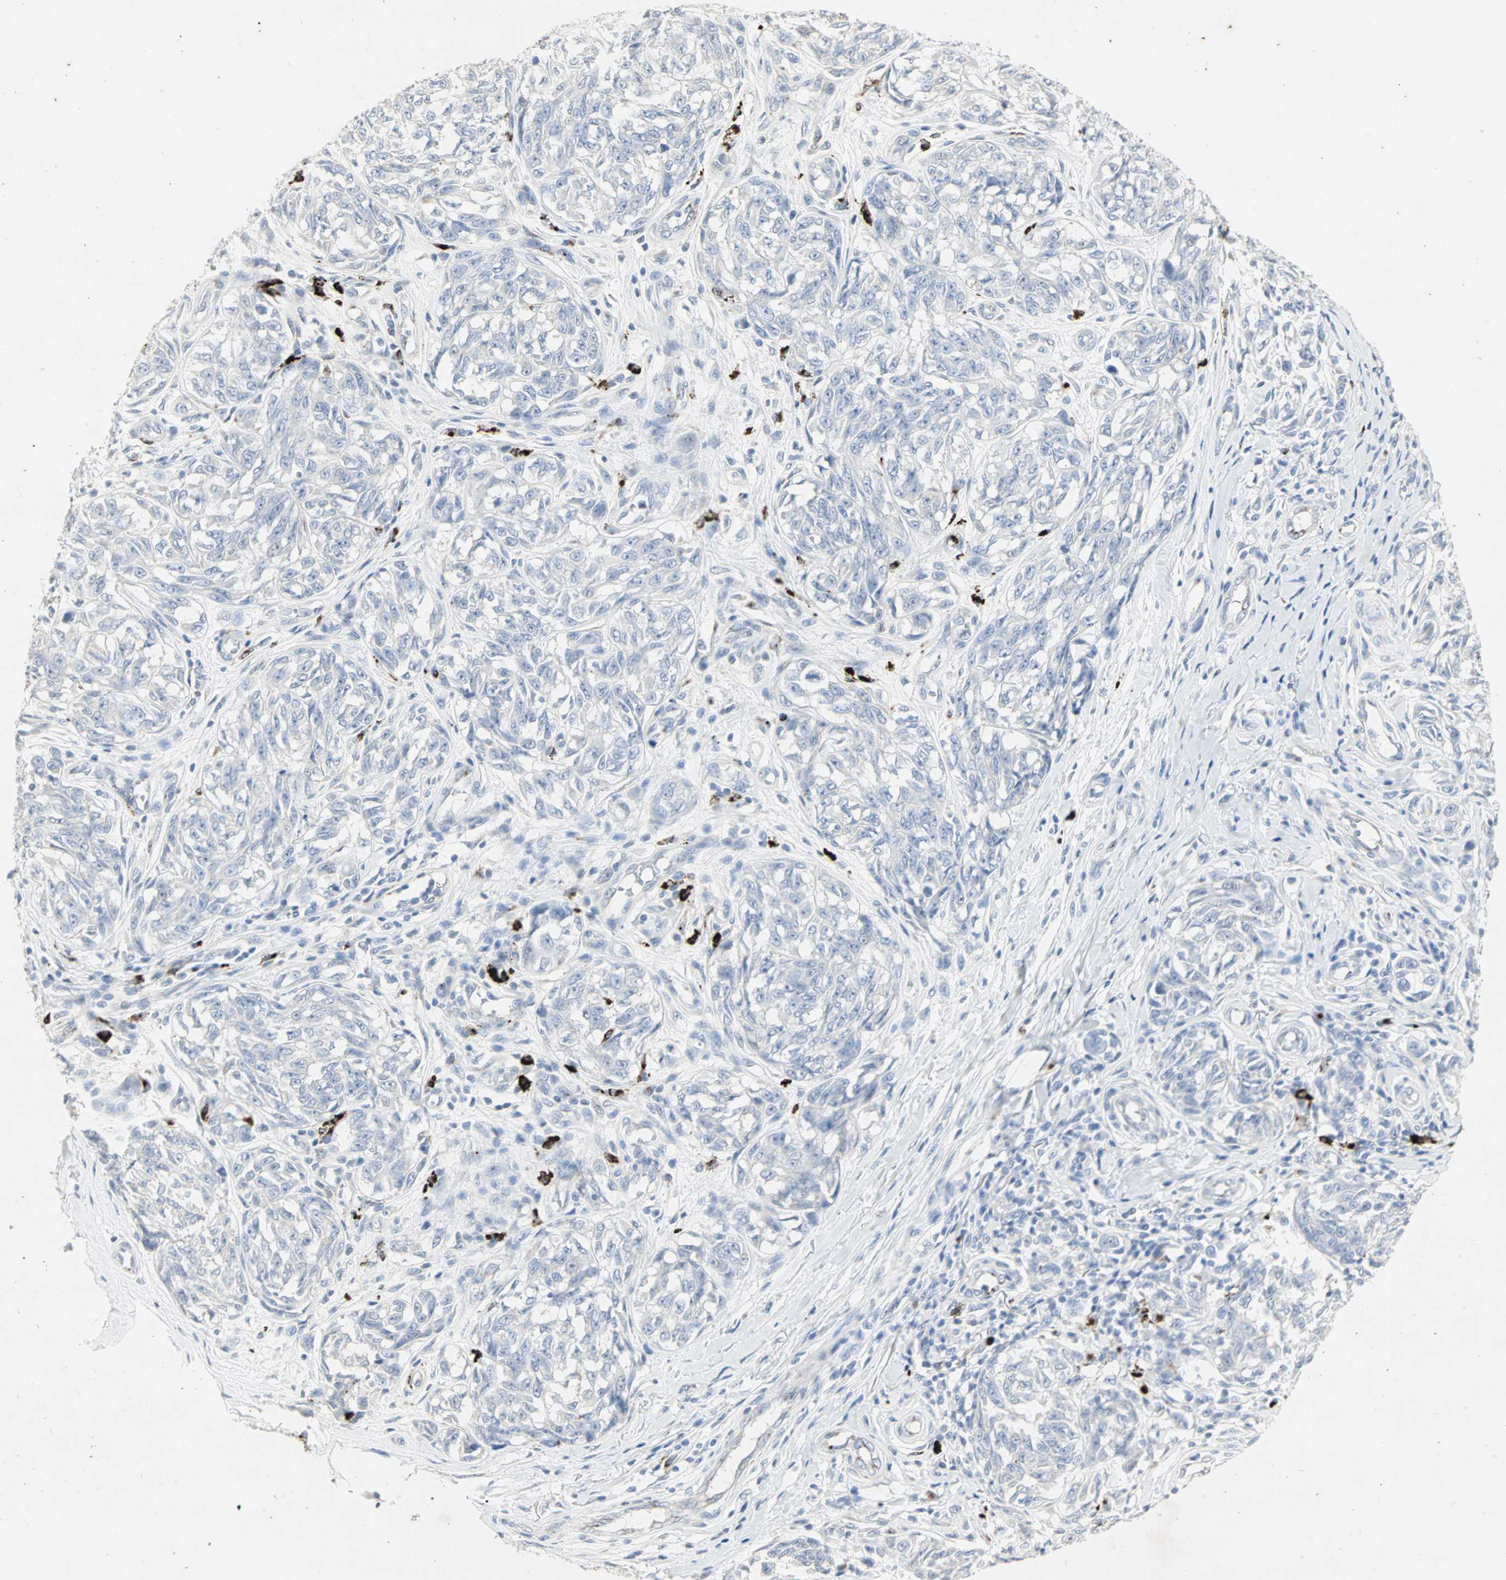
{"staining": {"intensity": "negative", "quantity": "none", "location": "none"}, "tissue": "melanoma", "cell_type": "Tumor cells", "image_type": "cancer", "snomed": [{"axis": "morphology", "description": "Malignant melanoma, NOS"}, {"axis": "topography", "description": "Skin"}], "caption": "Immunohistochemistry (IHC) image of neoplastic tissue: malignant melanoma stained with DAB shows no significant protein staining in tumor cells. The staining was performed using DAB to visualize the protein expression in brown, while the nuclei were stained in blue with hematoxylin (Magnification: 20x).", "gene": "CEACAM6", "patient": {"sex": "female", "age": 64}}